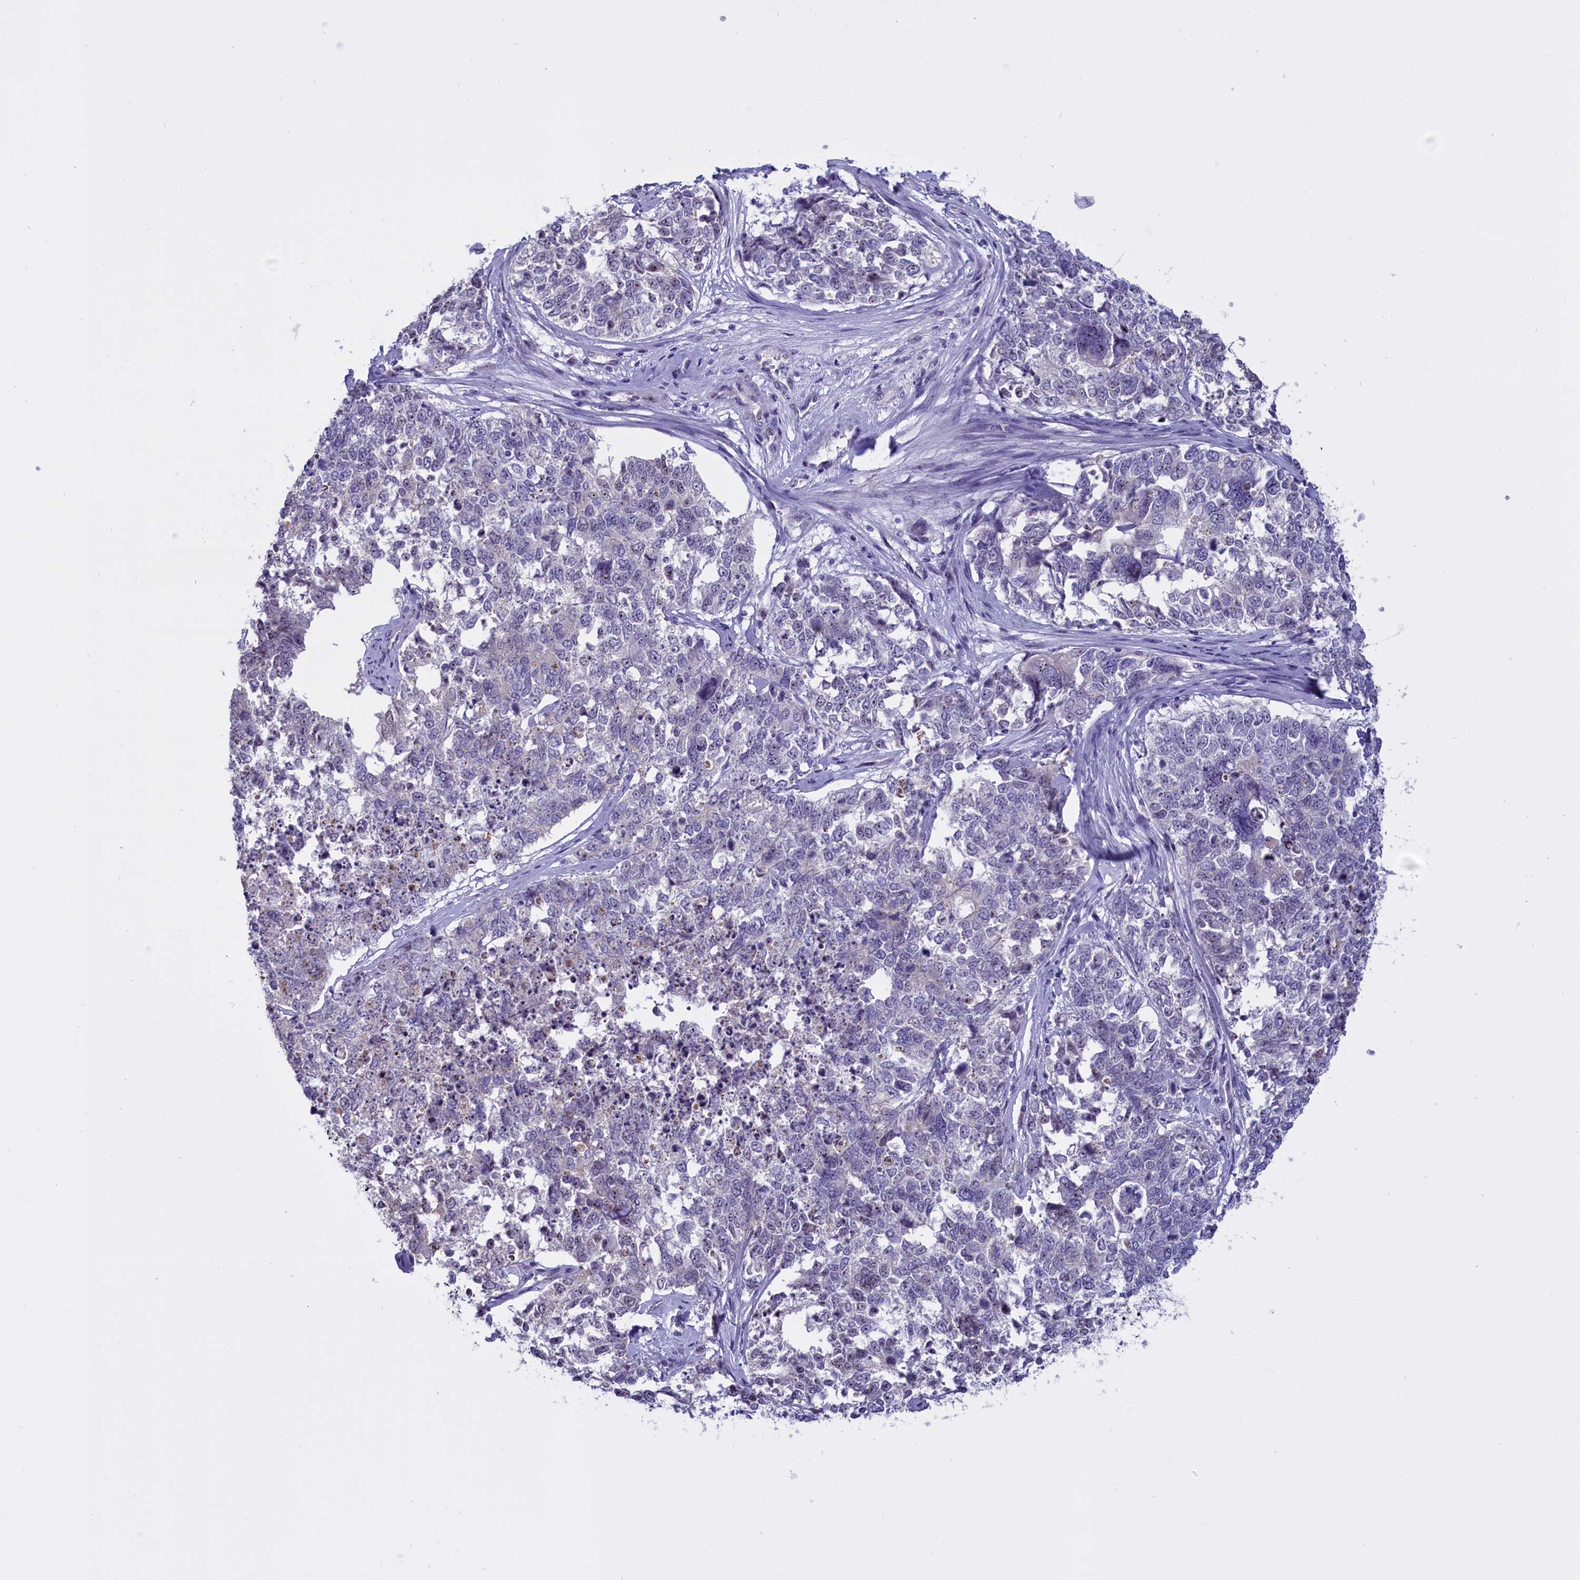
{"staining": {"intensity": "negative", "quantity": "none", "location": "none"}, "tissue": "cervical cancer", "cell_type": "Tumor cells", "image_type": "cancer", "snomed": [{"axis": "morphology", "description": "Squamous cell carcinoma, NOS"}, {"axis": "topography", "description": "Cervix"}], "caption": "This histopathology image is of squamous cell carcinoma (cervical) stained with immunohistochemistry to label a protein in brown with the nuclei are counter-stained blue. There is no positivity in tumor cells.", "gene": "TBL3", "patient": {"sex": "female", "age": 63}}